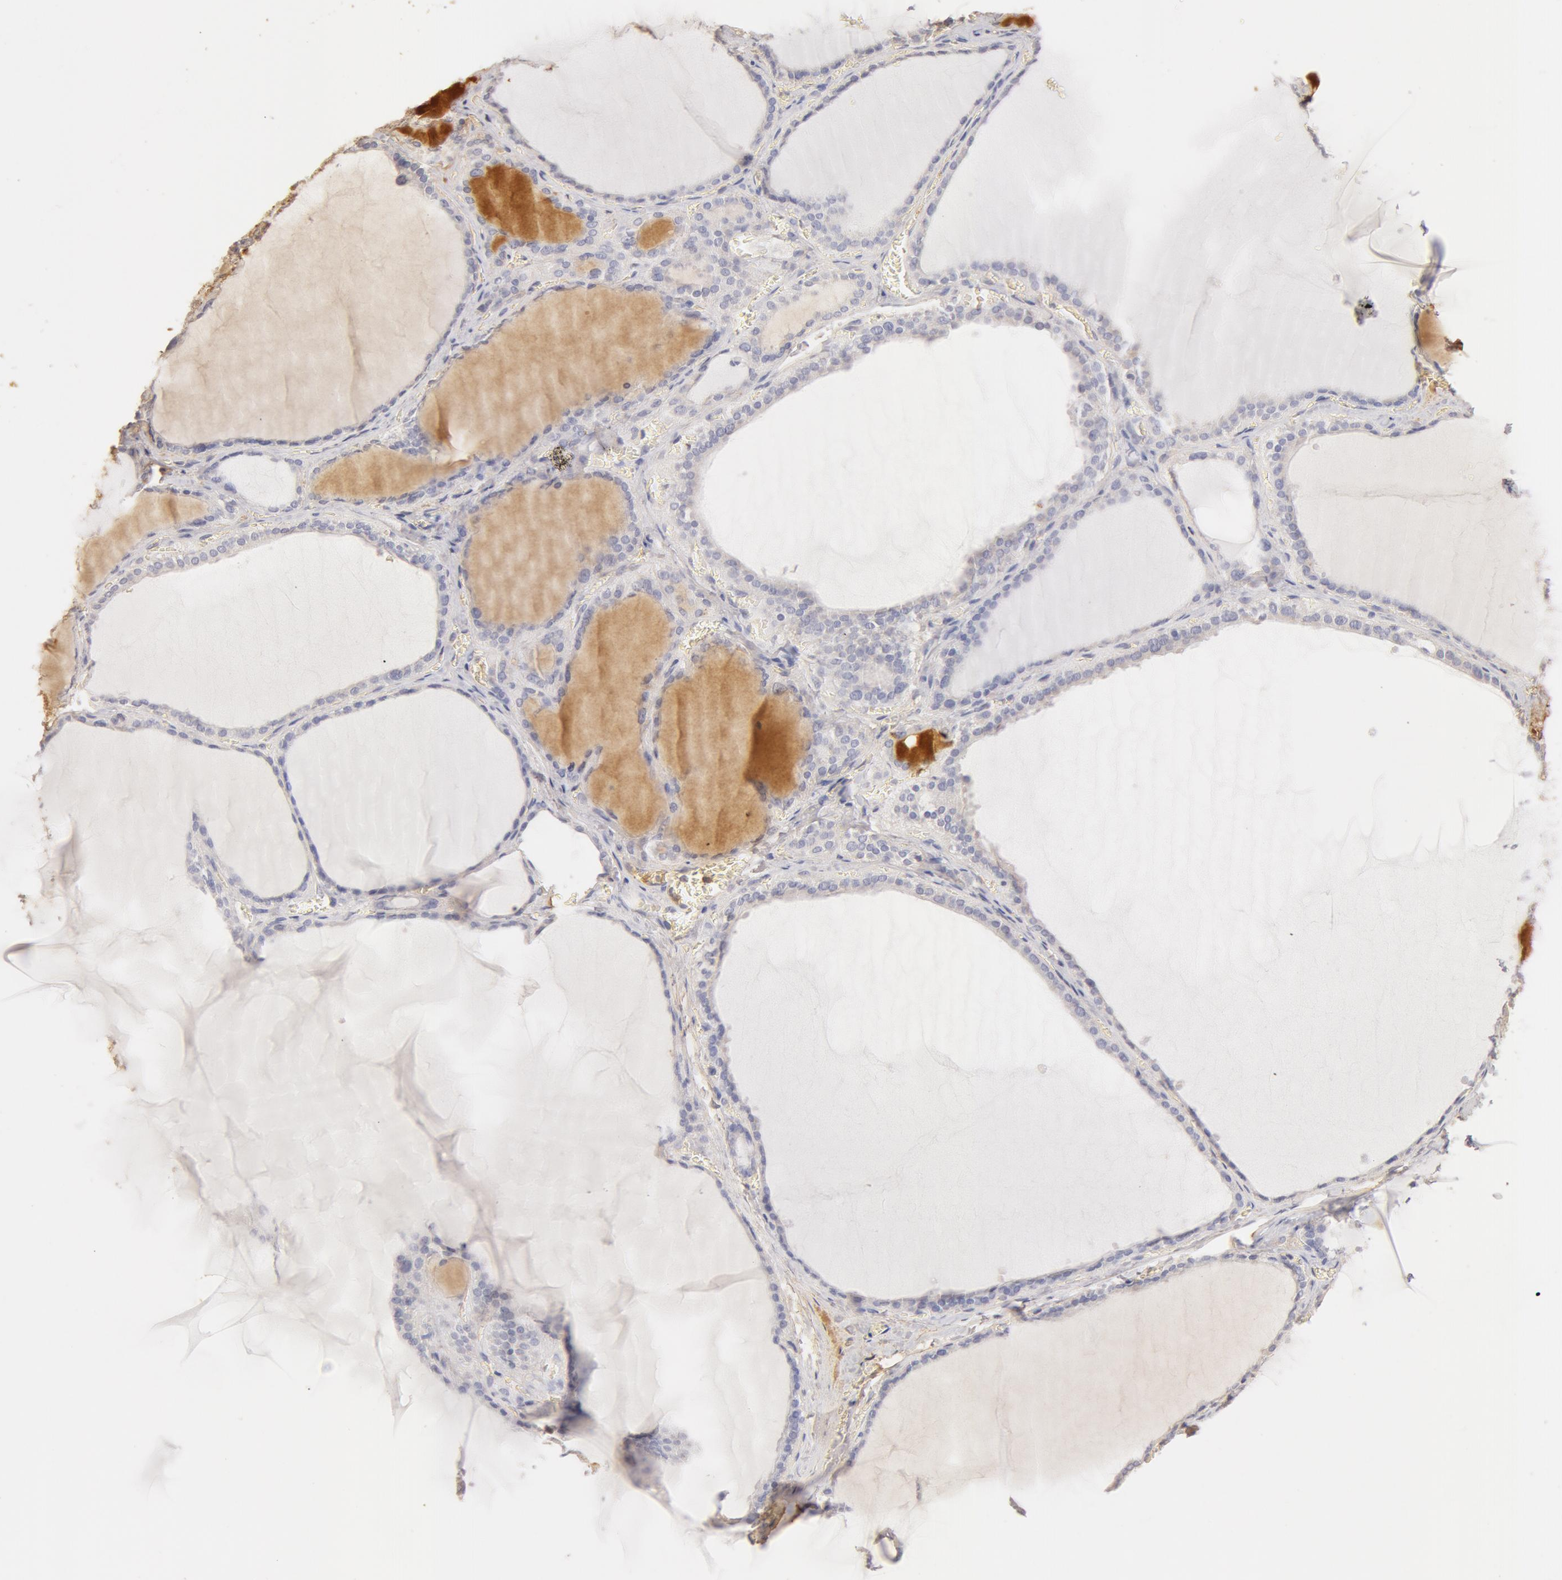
{"staining": {"intensity": "negative", "quantity": "none", "location": "none"}, "tissue": "thyroid gland", "cell_type": "Glandular cells", "image_type": "normal", "snomed": [{"axis": "morphology", "description": "Normal tissue, NOS"}, {"axis": "topography", "description": "Thyroid gland"}], "caption": "This is an immunohistochemistry image of normal human thyroid gland. There is no staining in glandular cells.", "gene": "TF", "patient": {"sex": "female", "age": 55}}